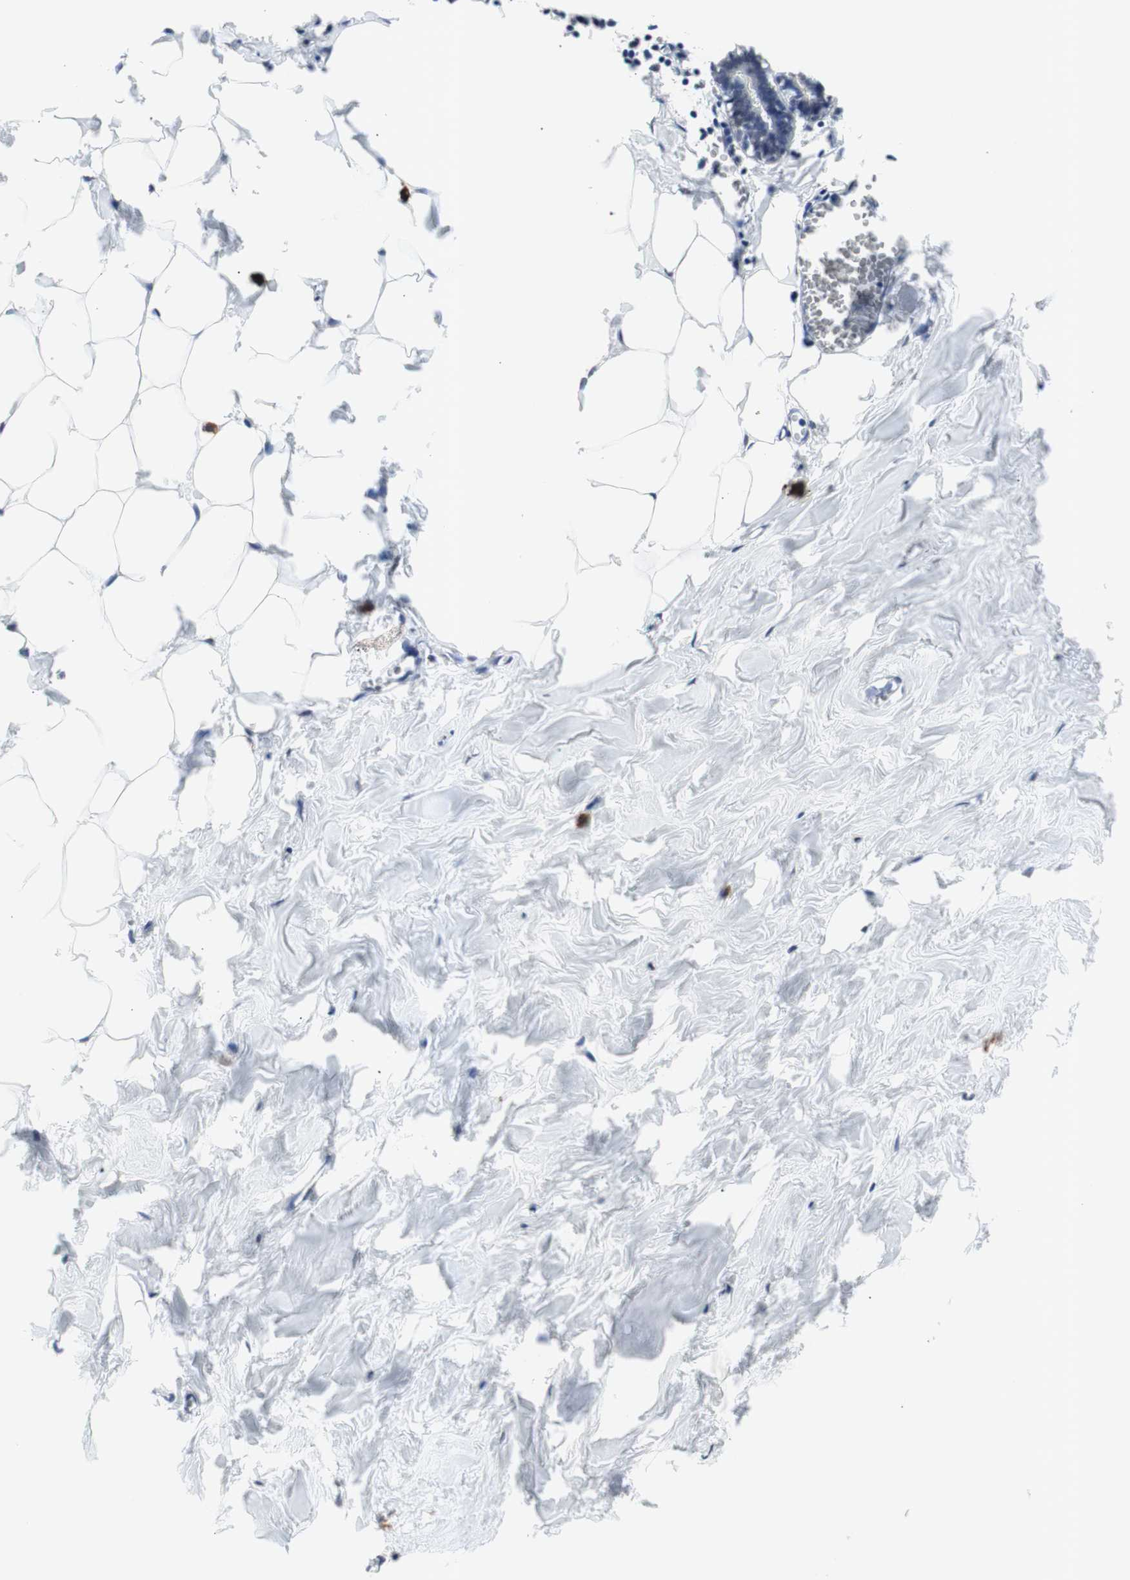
{"staining": {"intensity": "negative", "quantity": "none", "location": "none"}, "tissue": "breast", "cell_type": "Adipocytes", "image_type": "normal", "snomed": [{"axis": "morphology", "description": "Normal tissue, NOS"}, {"axis": "topography", "description": "Breast"}], "caption": "The IHC histopathology image has no significant positivity in adipocytes of breast.", "gene": "SFPQ", "patient": {"sex": "female", "age": 27}}